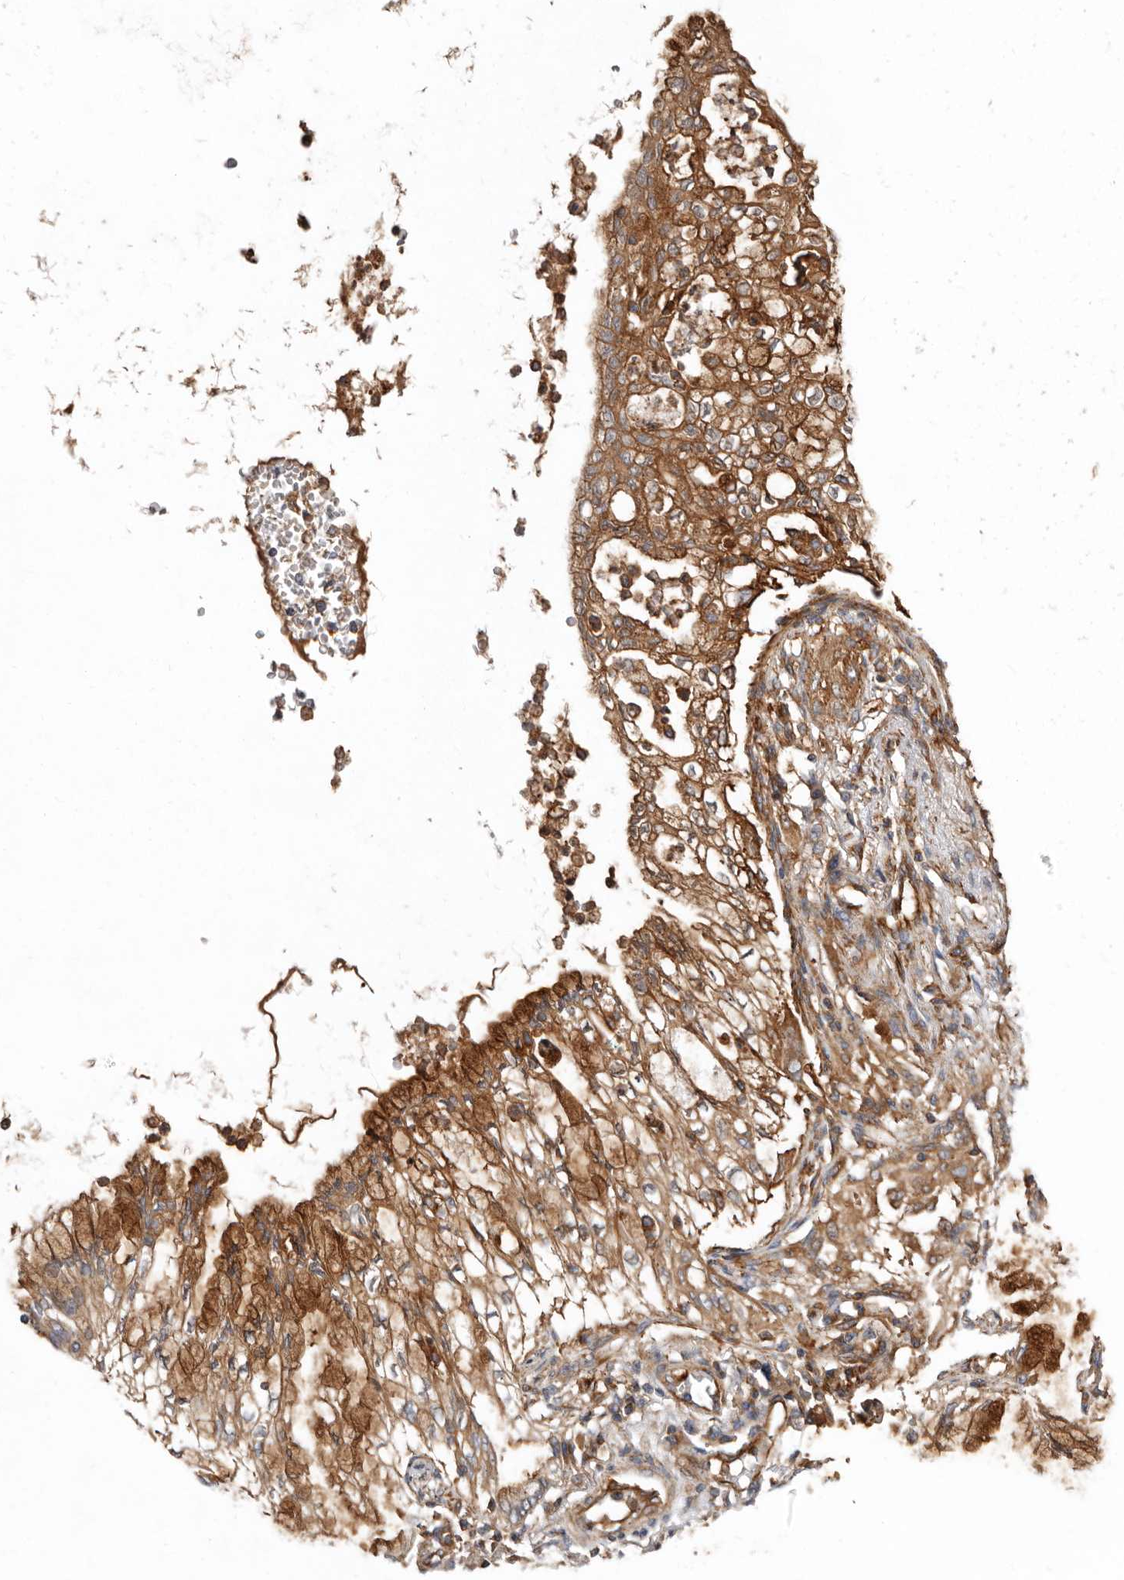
{"staining": {"intensity": "strong", "quantity": ">75%", "location": "cytoplasmic/membranous"}, "tissue": "lung cancer", "cell_type": "Tumor cells", "image_type": "cancer", "snomed": [{"axis": "morphology", "description": "Adenocarcinoma, NOS"}, {"axis": "topography", "description": "Lung"}], "caption": "Lung cancer (adenocarcinoma) tissue reveals strong cytoplasmic/membranous positivity in about >75% of tumor cells, visualized by immunohistochemistry. (DAB IHC with brightfield microscopy, high magnification).", "gene": "TMC7", "patient": {"sex": "female", "age": 70}}